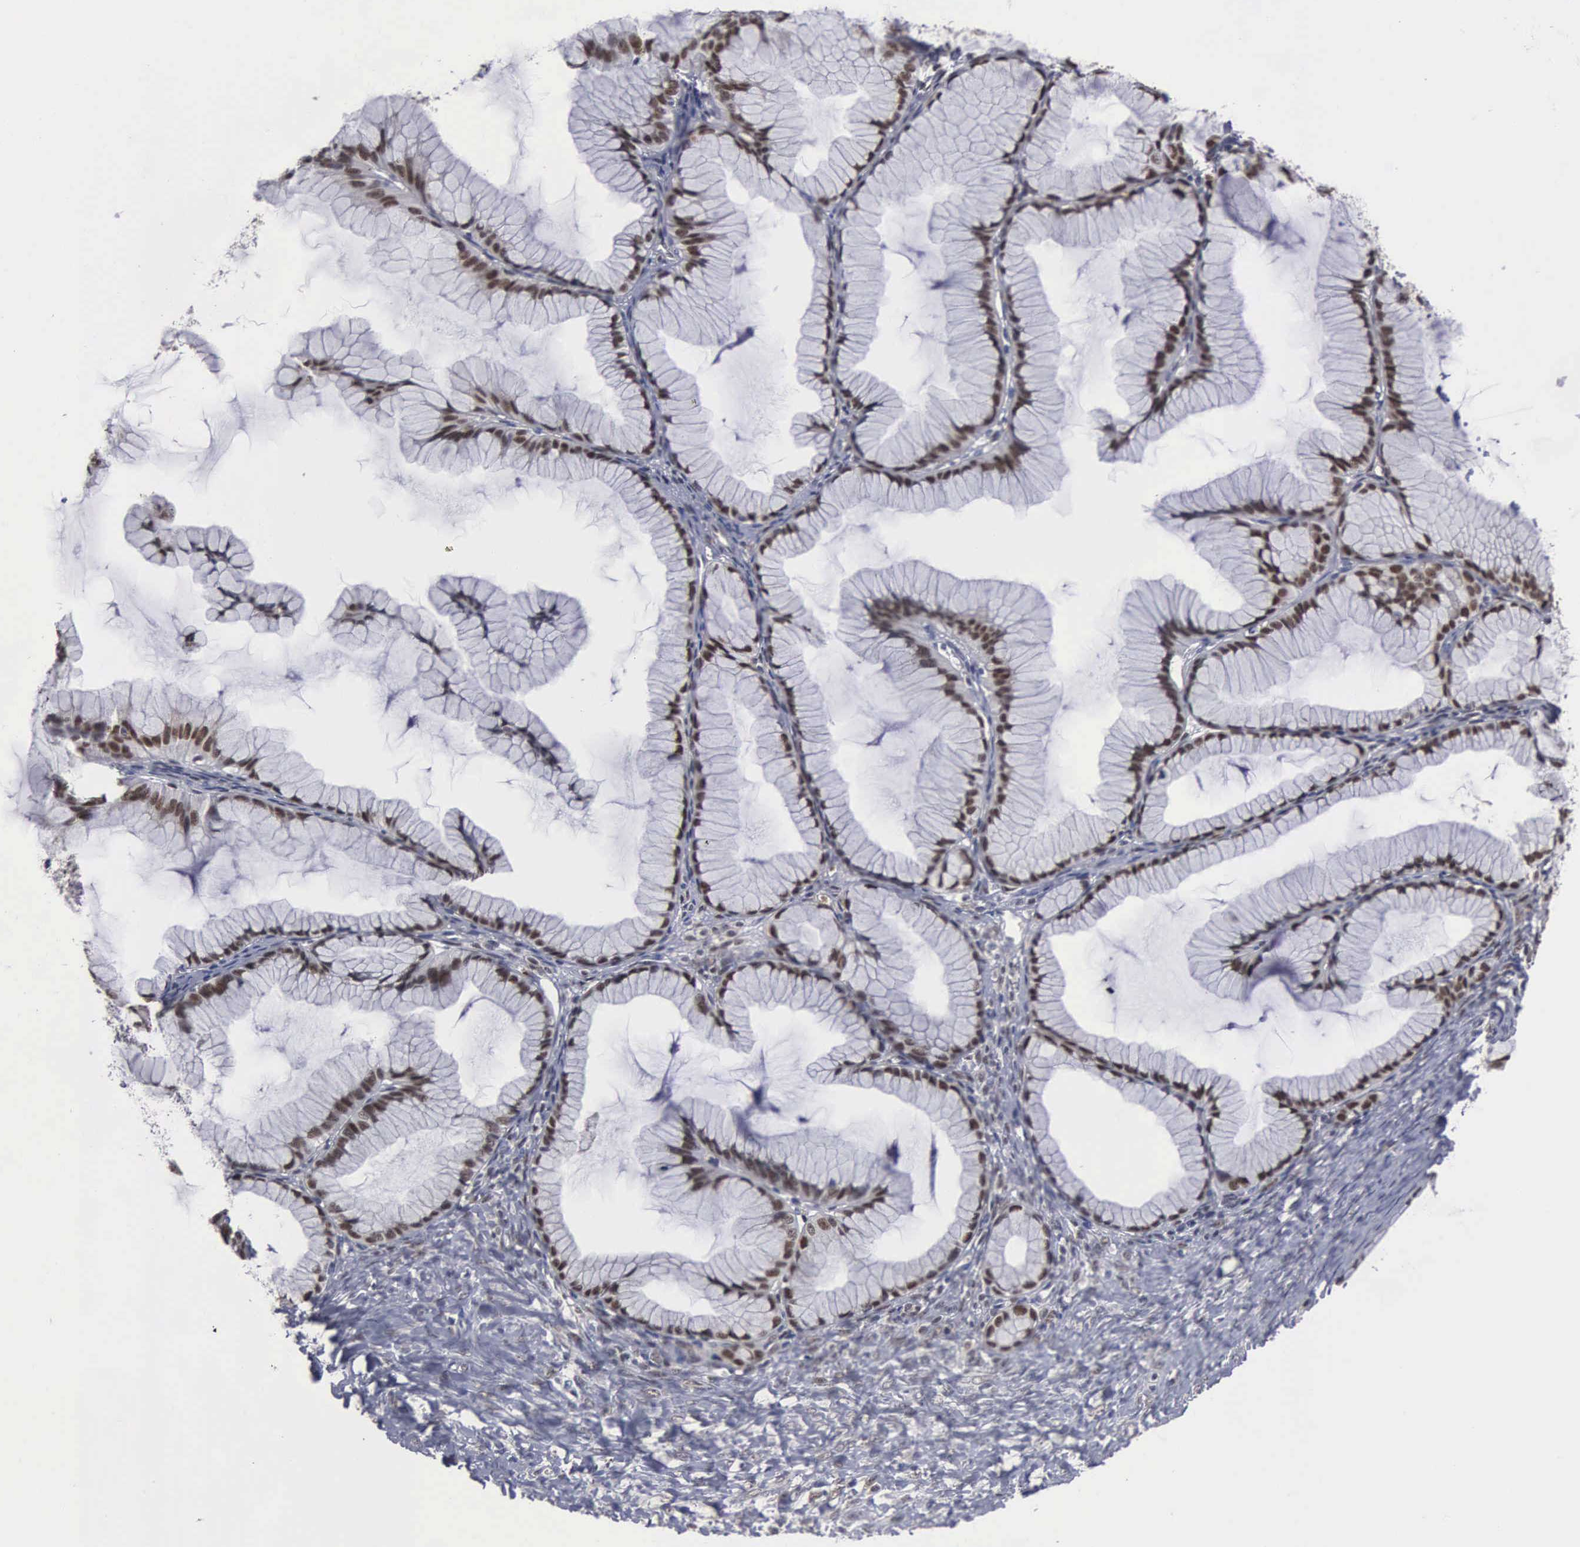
{"staining": {"intensity": "moderate", "quantity": ">75%", "location": "nuclear"}, "tissue": "ovarian cancer", "cell_type": "Tumor cells", "image_type": "cancer", "snomed": [{"axis": "morphology", "description": "Cystadenocarcinoma, mucinous, NOS"}, {"axis": "topography", "description": "Ovary"}], "caption": "This micrograph shows mucinous cystadenocarcinoma (ovarian) stained with IHC to label a protein in brown. The nuclear of tumor cells show moderate positivity for the protein. Nuclei are counter-stained blue.", "gene": "TRMT5", "patient": {"sex": "female", "age": 41}}